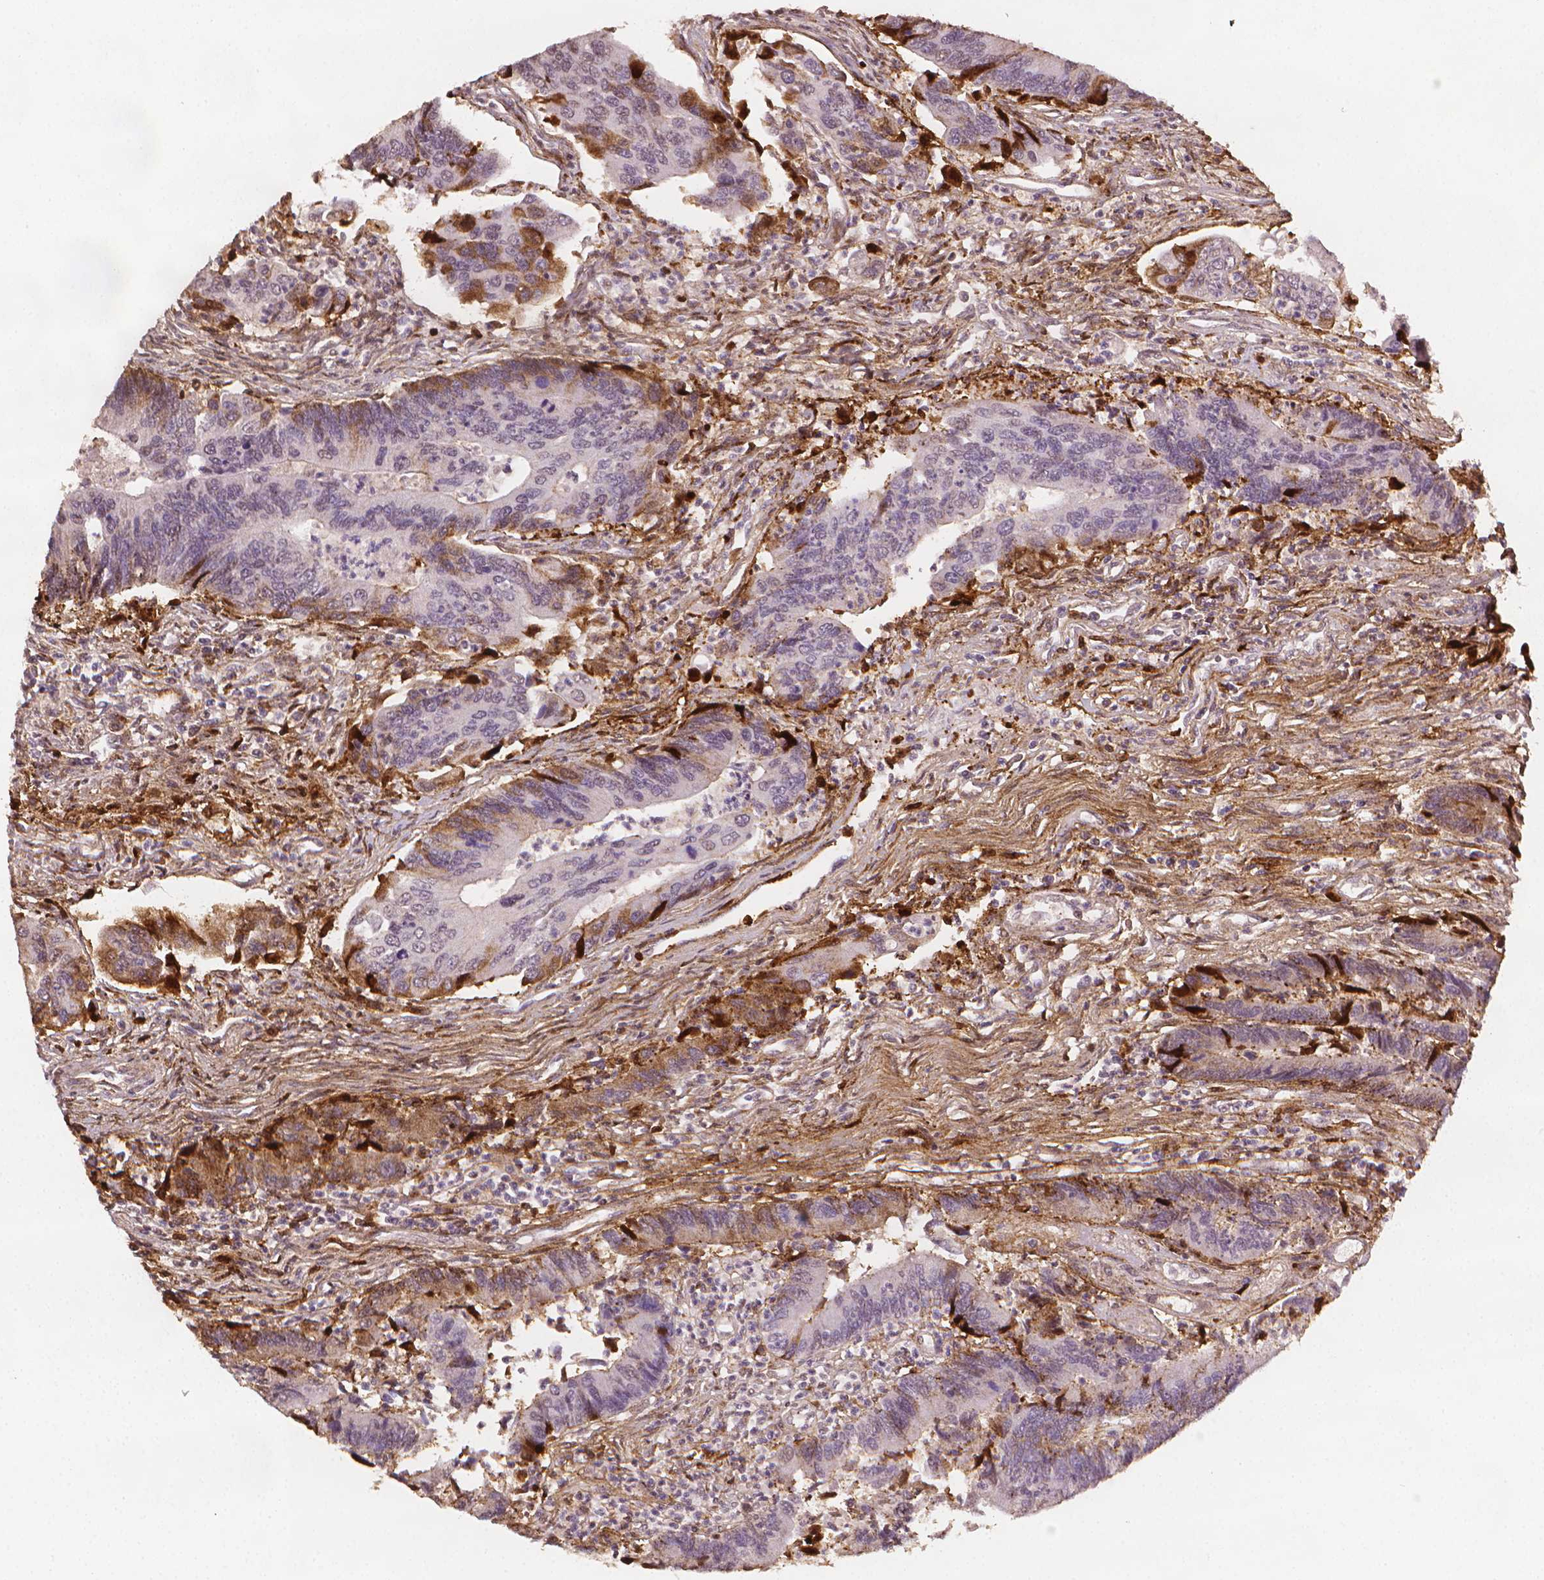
{"staining": {"intensity": "moderate", "quantity": "<25%", "location": "cytoplasmic/membranous"}, "tissue": "colorectal cancer", "cell_type": "Tumor cells", "image_type": "cancer", "snomed": [{"axis": "morphology", "description": "Adenocarcinoma, NOS"}, {"axis": "topography", "description": "Colon"}], "caption": "IHC (DAB (3,3'-diaminobenzidine)) staining of human colorectal adenocarcinoma exhibits moderate cytoplasmic/membranous protein positivity in about <25% of tumor cells.", "gene": "DCN", "patient": {"sex": "female", "age": 67}}